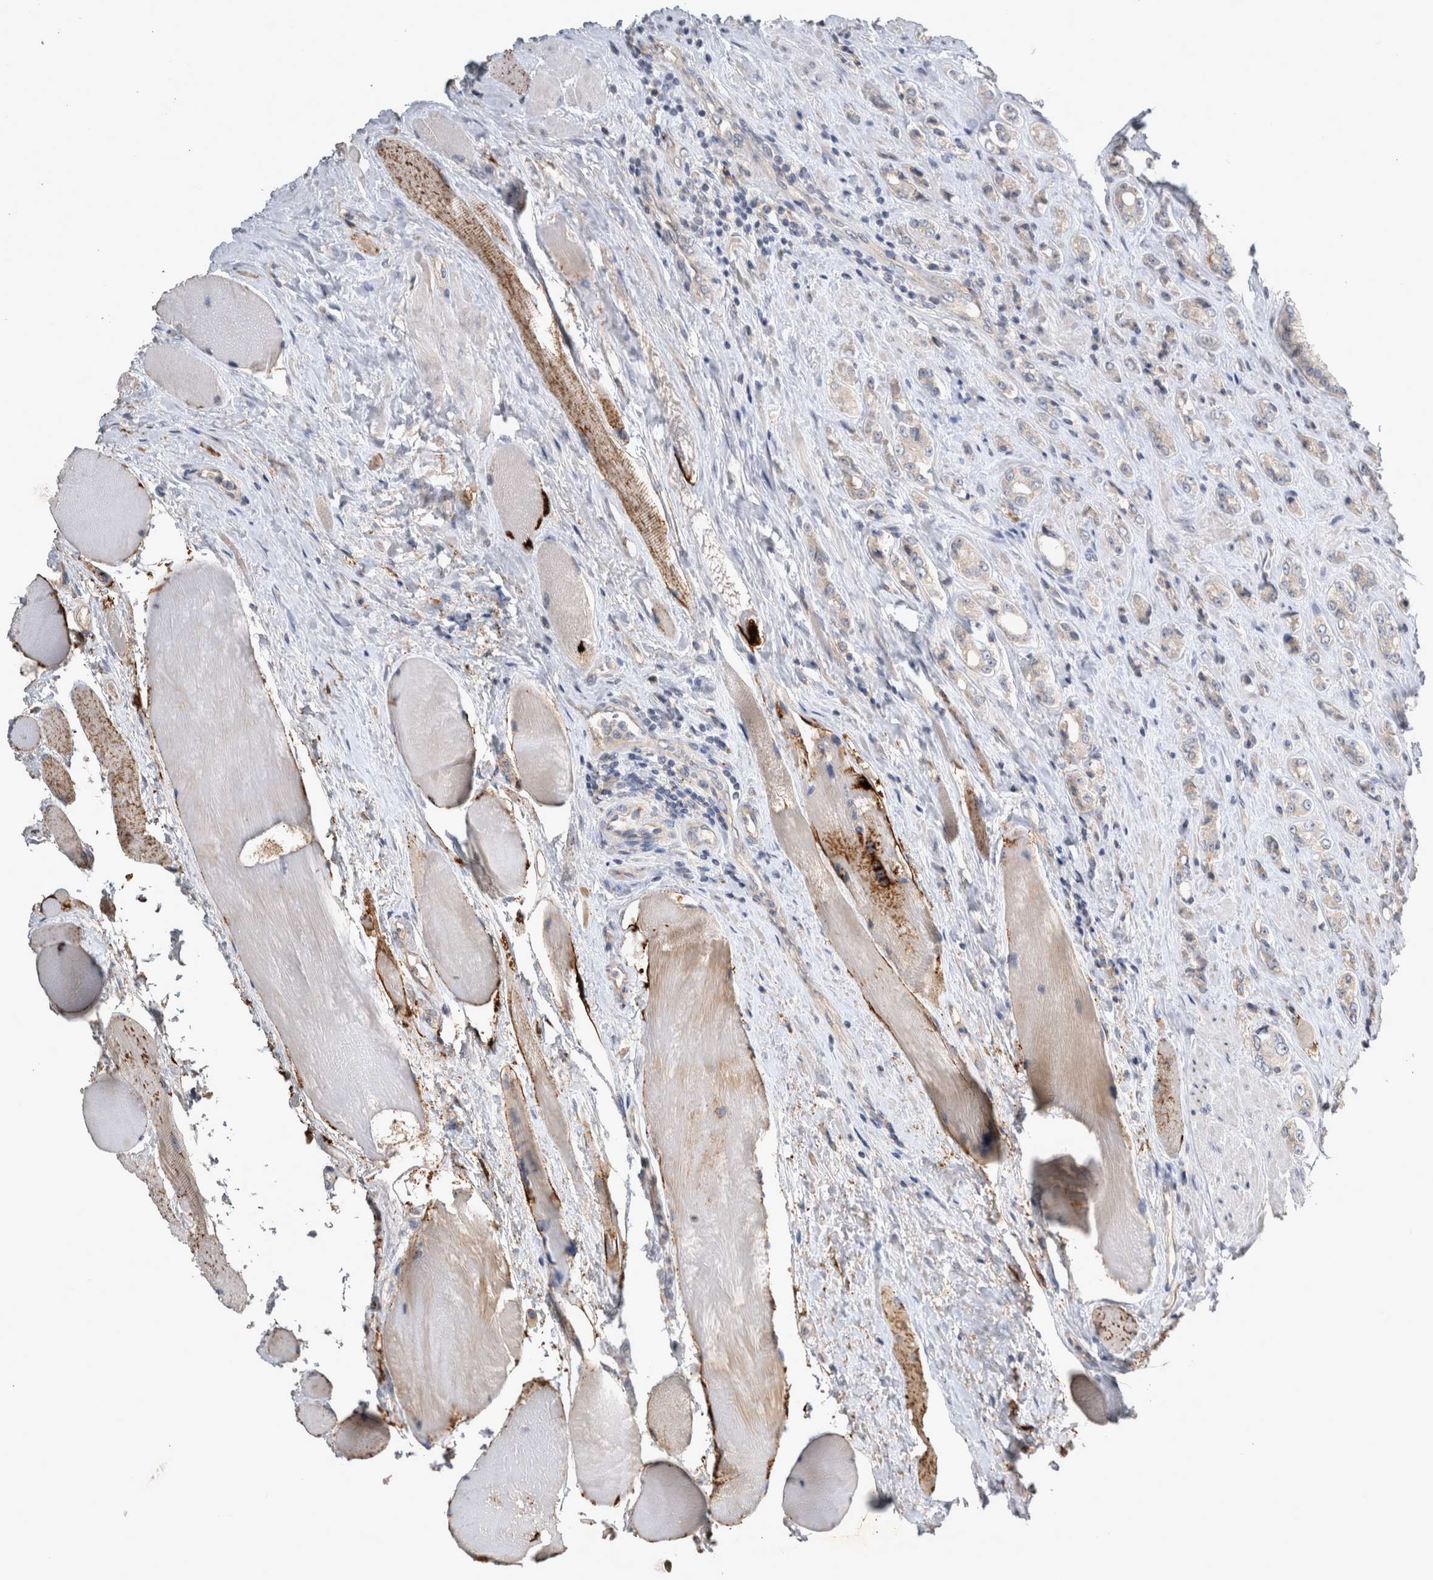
{"staining": {"intensity": "negative", "quantity": "none", "location": "none"}, "tissue": "prostate cancer", "cell_type": "Tumor cells", "image_type": "cancer", "snomed": [{"axis": "morphology", "description": "Adenocarcinoma, High grade"}, {"axis": "topography", "description": "Prostate"}], "caption": "High power microscopy photomicrograph of an IHC micrograph of prostate cancer, revealing no significant expression in tumor cells. The staining is performed using DAB brown chromogen with nuclei counter-stained in using hematoxylin.", "gene": "SLC22A11", "patient": {"sex": "male", "age": 61}}